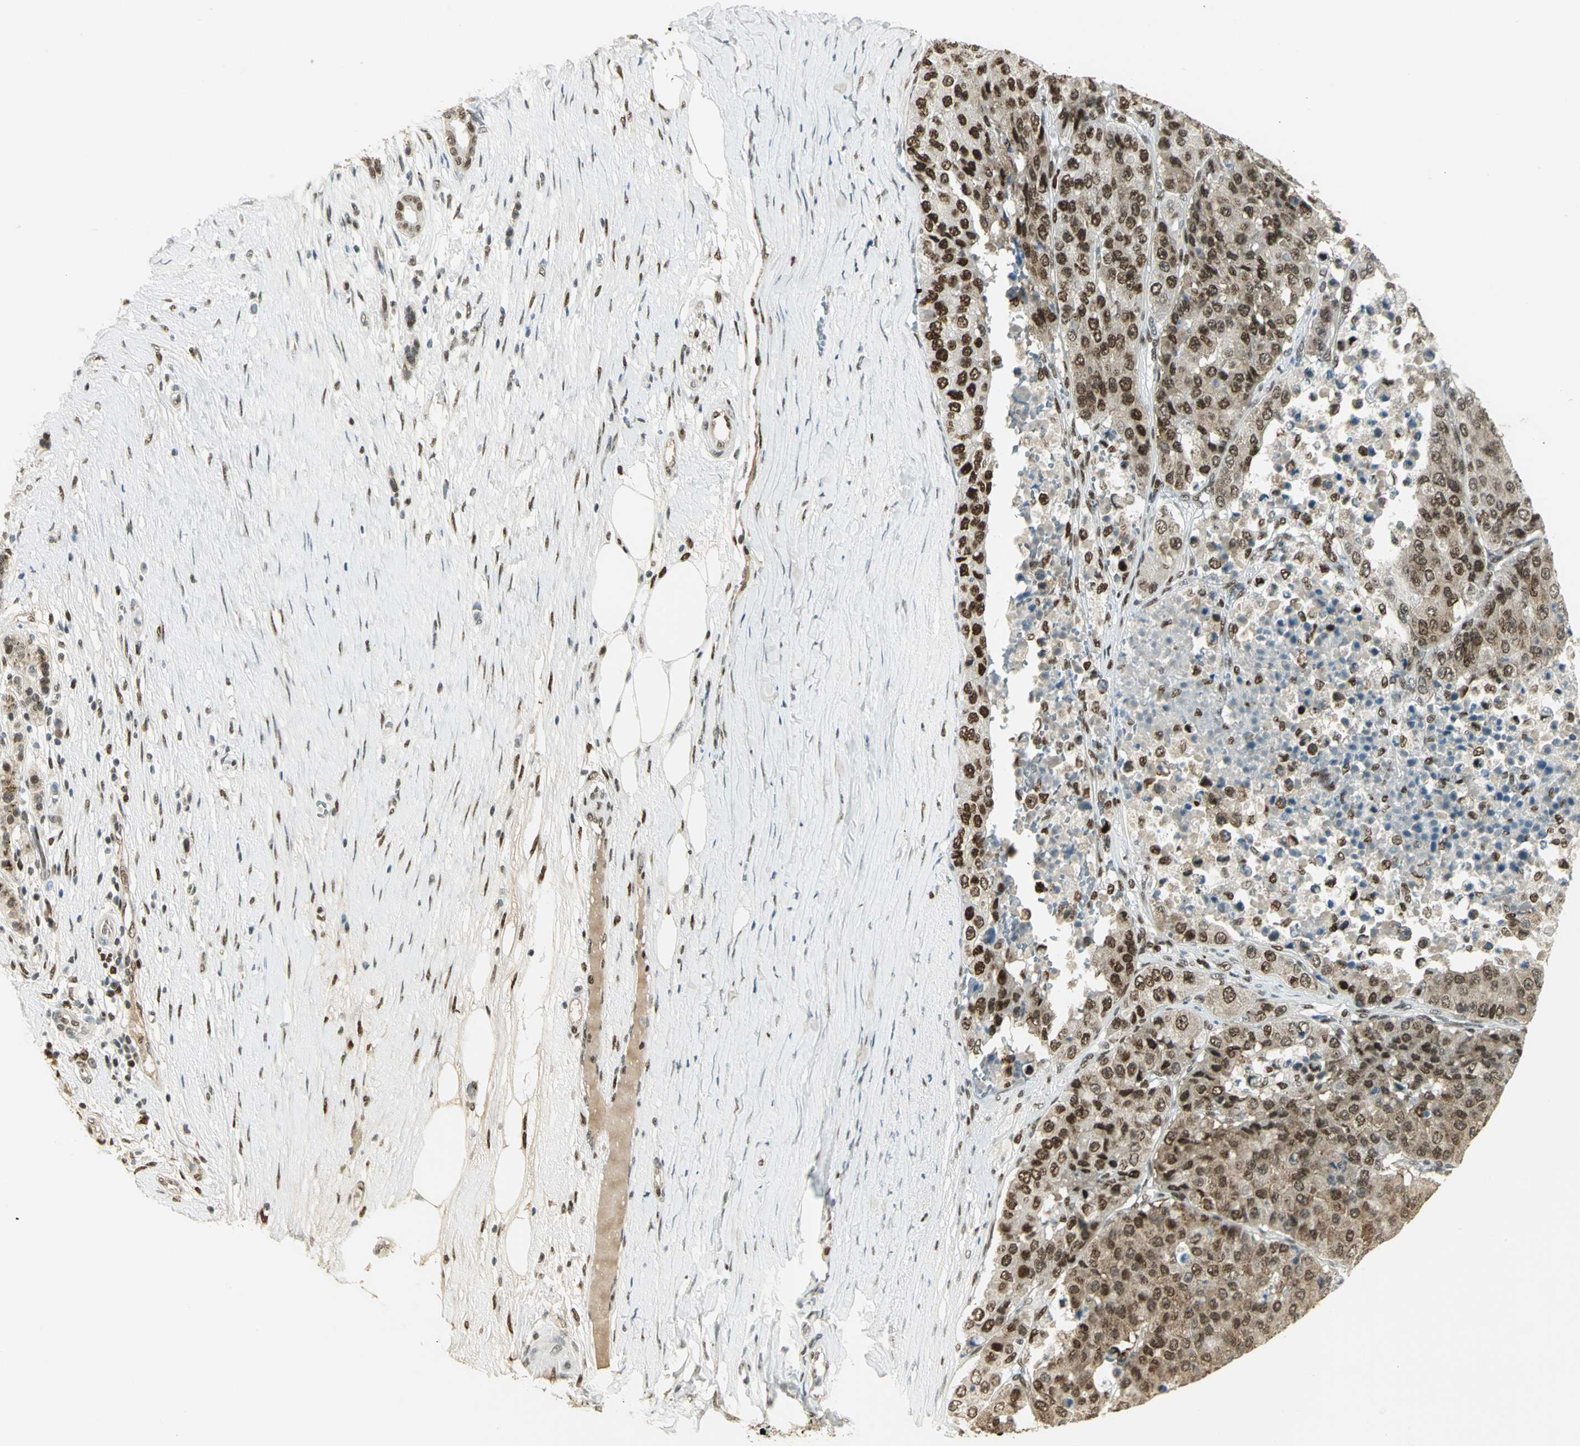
{"staining": {"intensity": "strong", "quantity": ">75%", "location": "nuclear"}, "tissue": "pancreatic cancer", "cell_type": "Tumor cells", "image_type": "cancer", "snomed": [{"axis": "morphology", "description": "Adenocarcinoma, NOS"}, {"axis": "topography", "description": "Pancreas"}], "caption": "Immunohistochemistry photomicrograph of human adenocarcinoma (pancreatic) stained for a protein (brown), which reveals high levels of strong nuclear positivity in approximately >75% of tumor cells.", "gene": "AK6", "patient": {"sex": "male", "age": 50}}